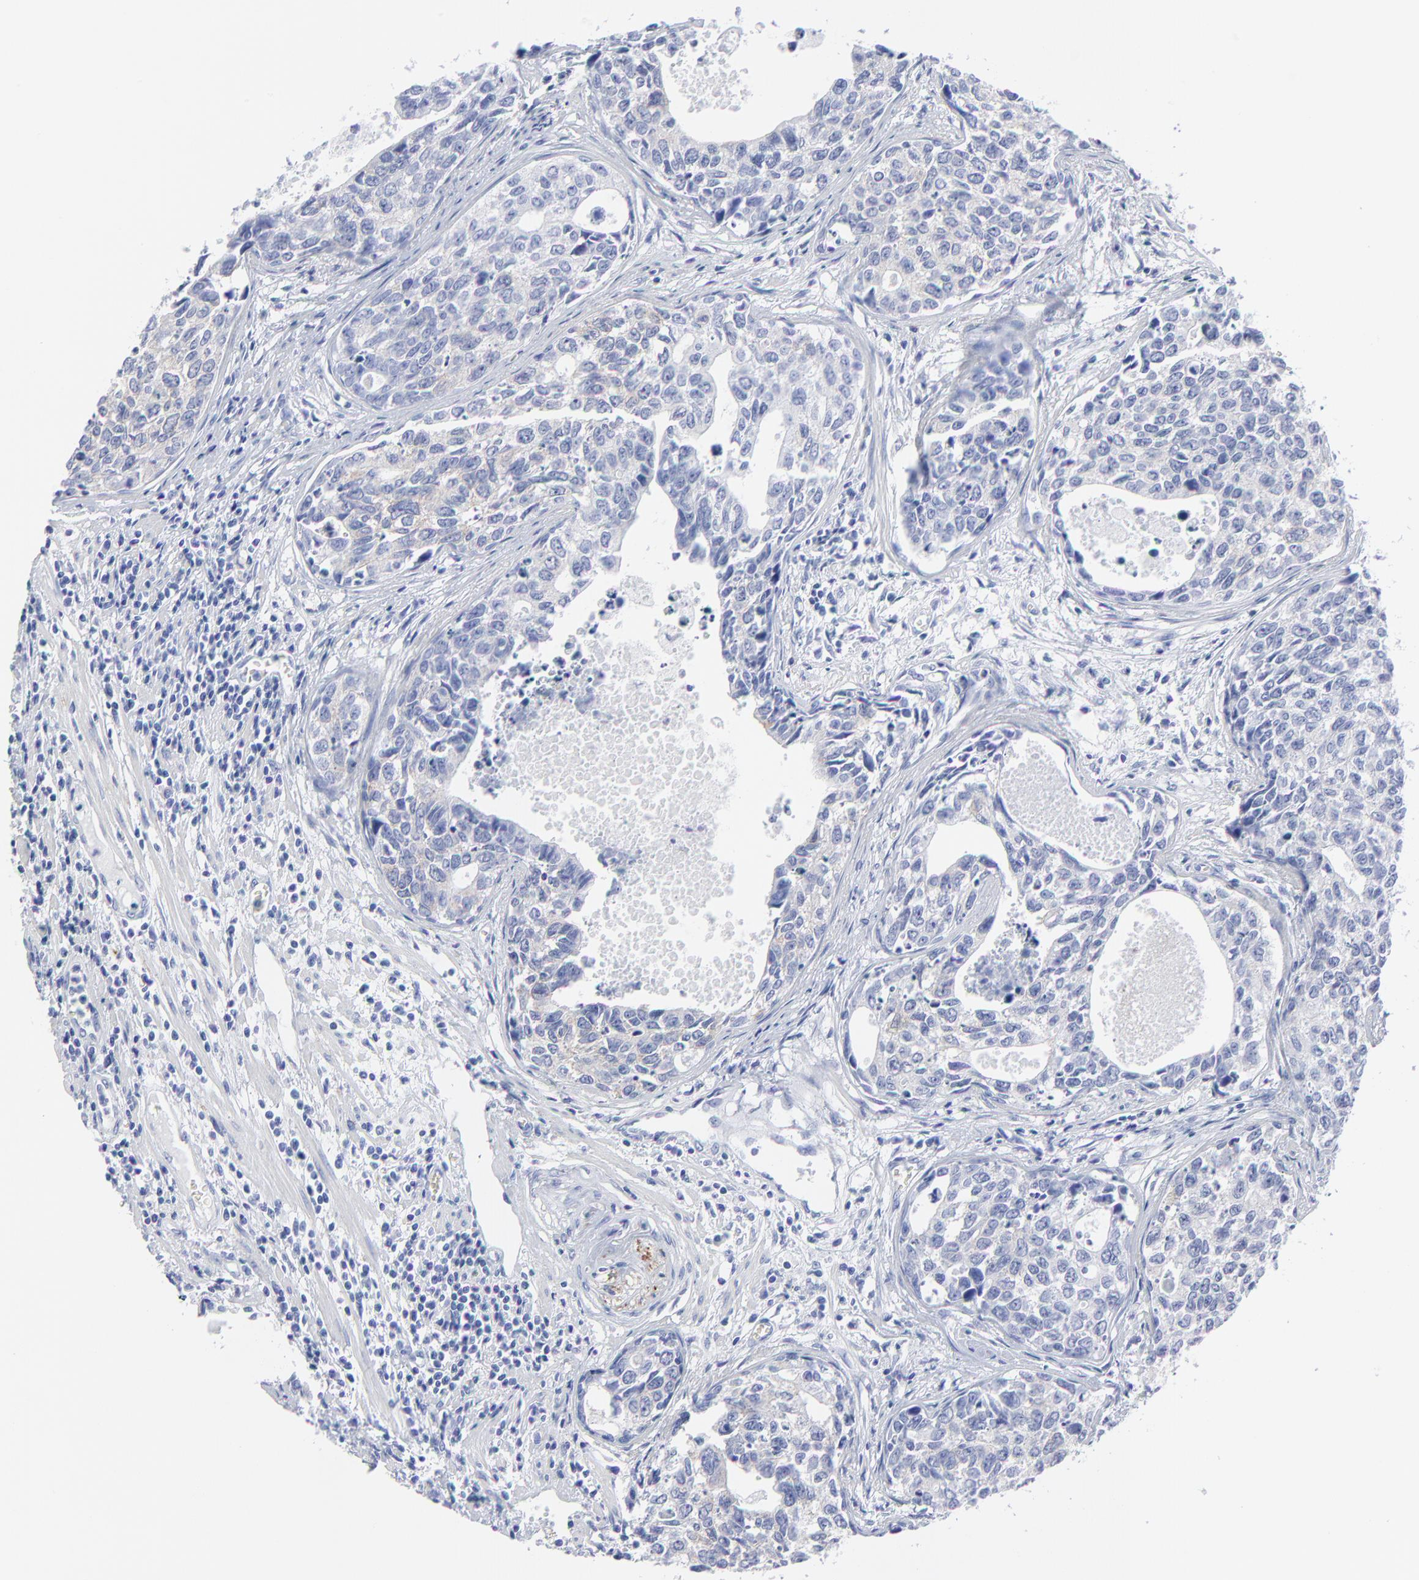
{"staining": {"intensity": "negative", "quantity": "none", "location": "none"}, "tissue": "urothelial cancer", "cell_type": "Tumor cells", "image_type": "cancer", "snomed": [{"axis": "morphology", "description": "Urothelial carcinoma, High grade"}, {"axis": "topography", "description": "Urinary bladder"}], "caption": "This is a histopathology image of immunohistochemistry (IHC) staining of urothelial cancer, which shows no staining in tumor cells.", "gene": "CNTN3", "patient": {"sex": "male", "age": 81}}